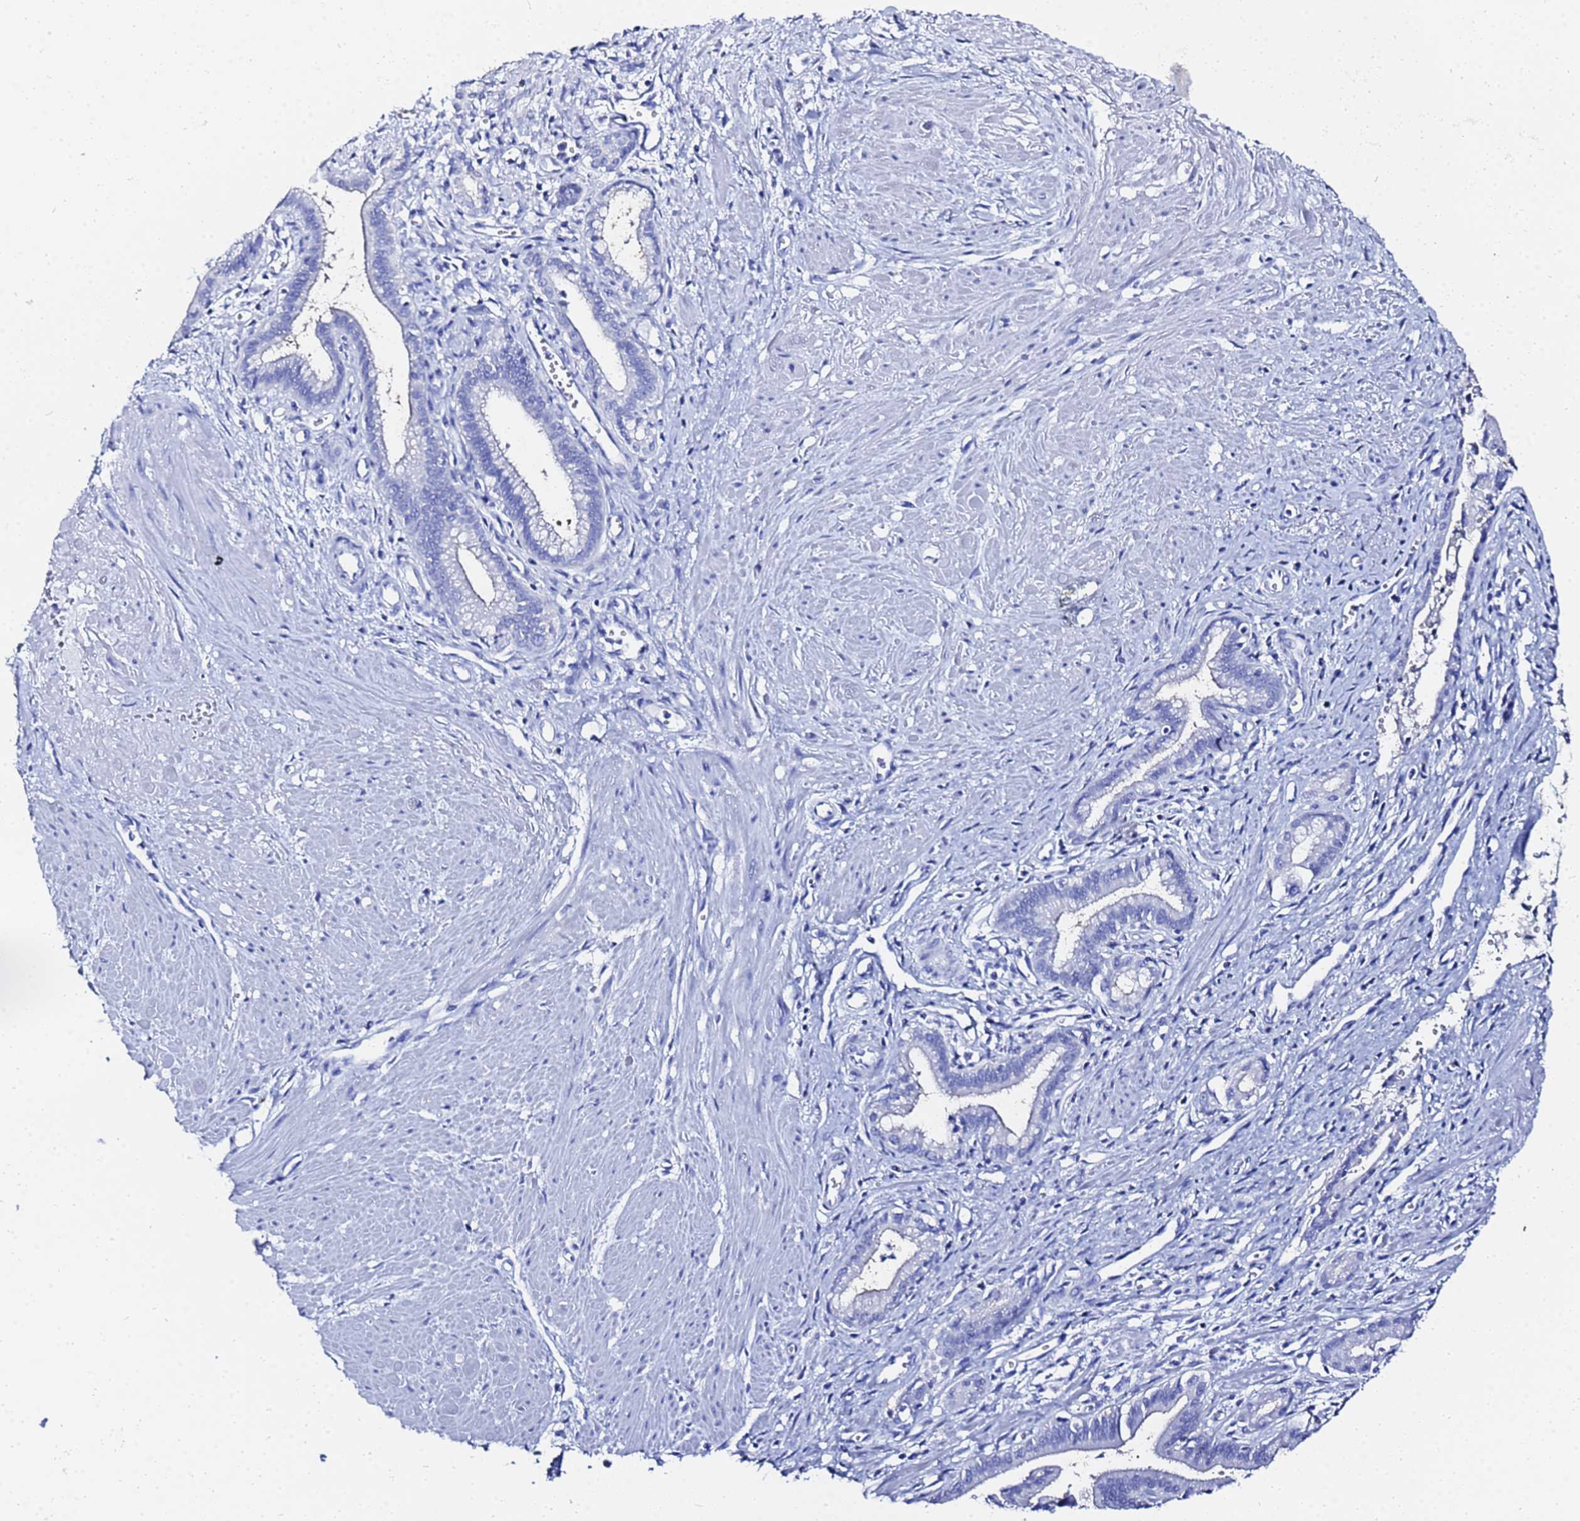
{"staining": {"intensity": "negative", "quantity": "none", "location": "none"}, "tissue": "pancreatic cancer", "cell_type": "Tumor cells", "image_type": "cancer", "snomed": [{"axis": "morphology", "description": "Adenocarcinoma, NOS"}, {"axis": "topography", "description": "Pancreas"}], "caption": "The photomicrograph exhibits no staining of tumor cells in pancreatic cancer. (Brightfield microscopy of DAB (3,3'-diaminobenzidine) IHC at high magnification).", "gene": "GGT1", "patient": {"sex": "male", "age": 78}}